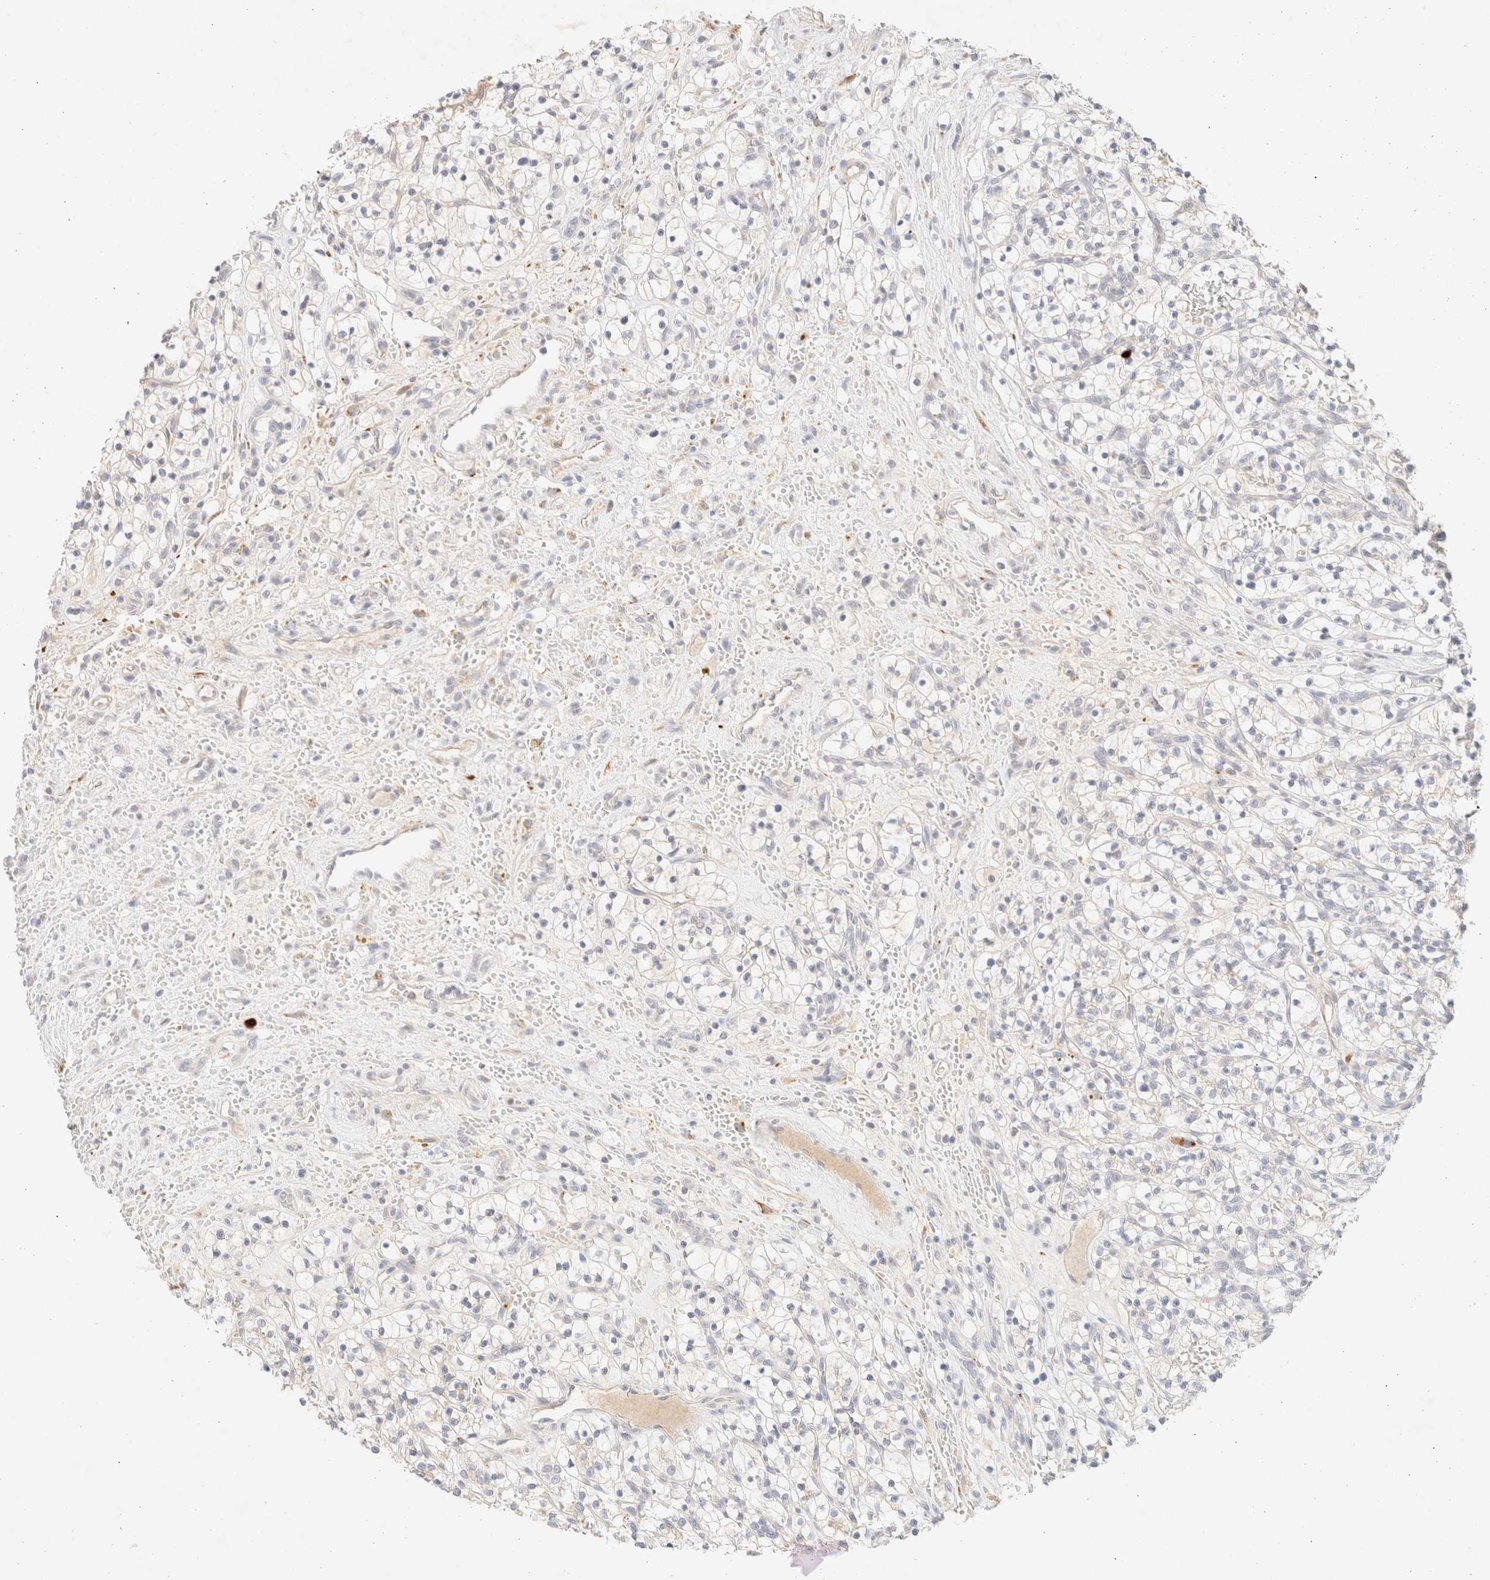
{"staining": {"intensity": "negative", "quantity": "none", "location": "none"}, "tissue": "renal cancer", "cell_type": "Tumor cells", "image_type": "cancer", "snomed": [{"axis": "morphology", "description": "Adenocarcinoma, NOS"}, {"axis": "topography", "description": "Kidney"}], "caption": "Immunohistochemistry image of neoplastic tissue: human renal cancer (adenocarcinoma) stained with DAB demonstrates no significant protein staining in tumor cells.", "gene": "SNTB1", "patient": {"sex": "female", "age": 57}}